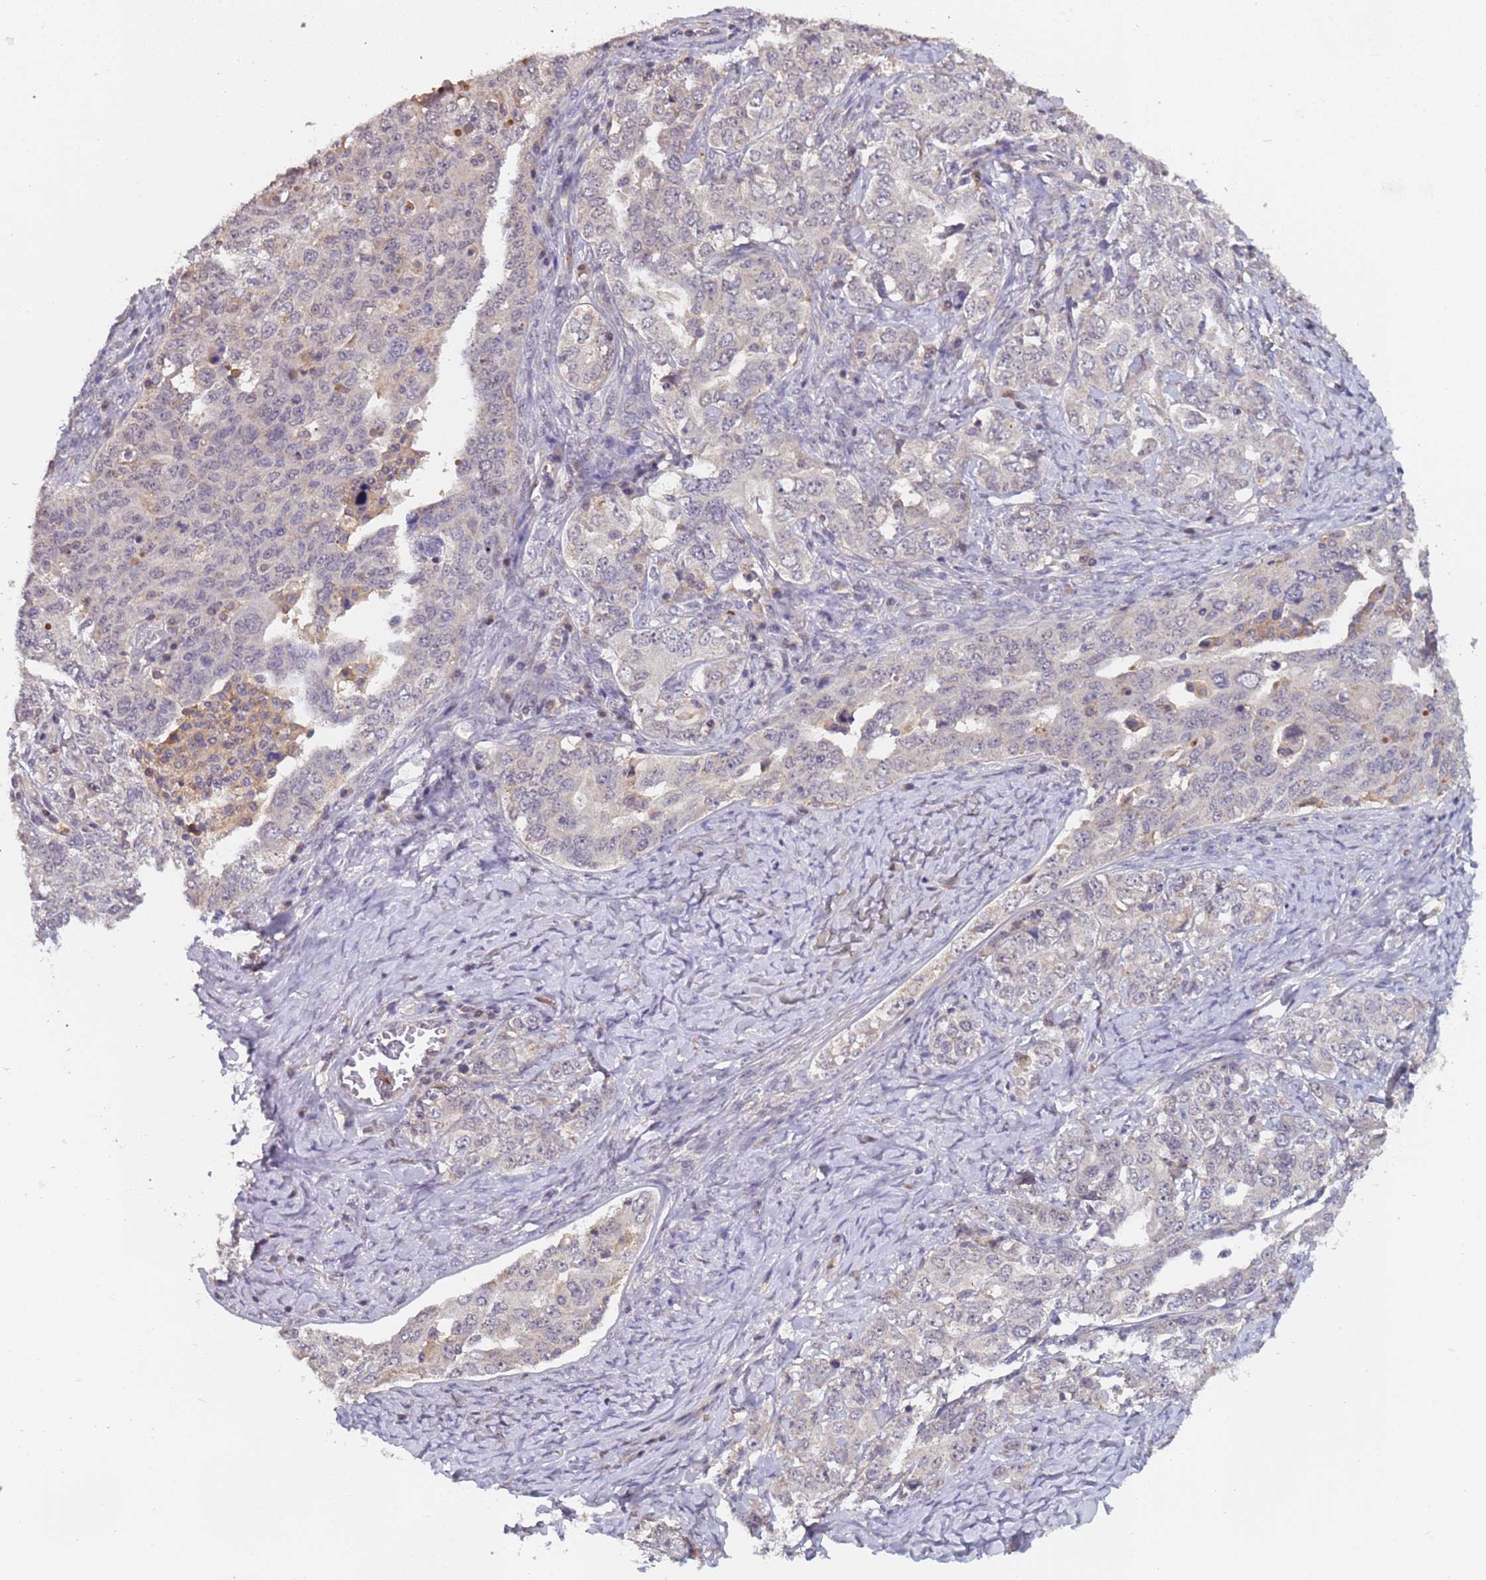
{"staining": {"intensity": "negative", "quantity": "none", "location": "none"}, "tissue": "ovarian cancer", "cell_type": "Tumor cells", "image_type": "cancer", "snomed": [{"axis": "morphology", "description": "Carcinoma, endometroid"}, {"axis": "topography", "description": "Ovary"}], "caption": "Human endometroid carcinoma (ovarian) stained for a protein using immunohistochemistry (IHC) reveals no expression in tumor cells.", "gene": "ZNF248", "patient": {"sex": "female", "age": 62}}